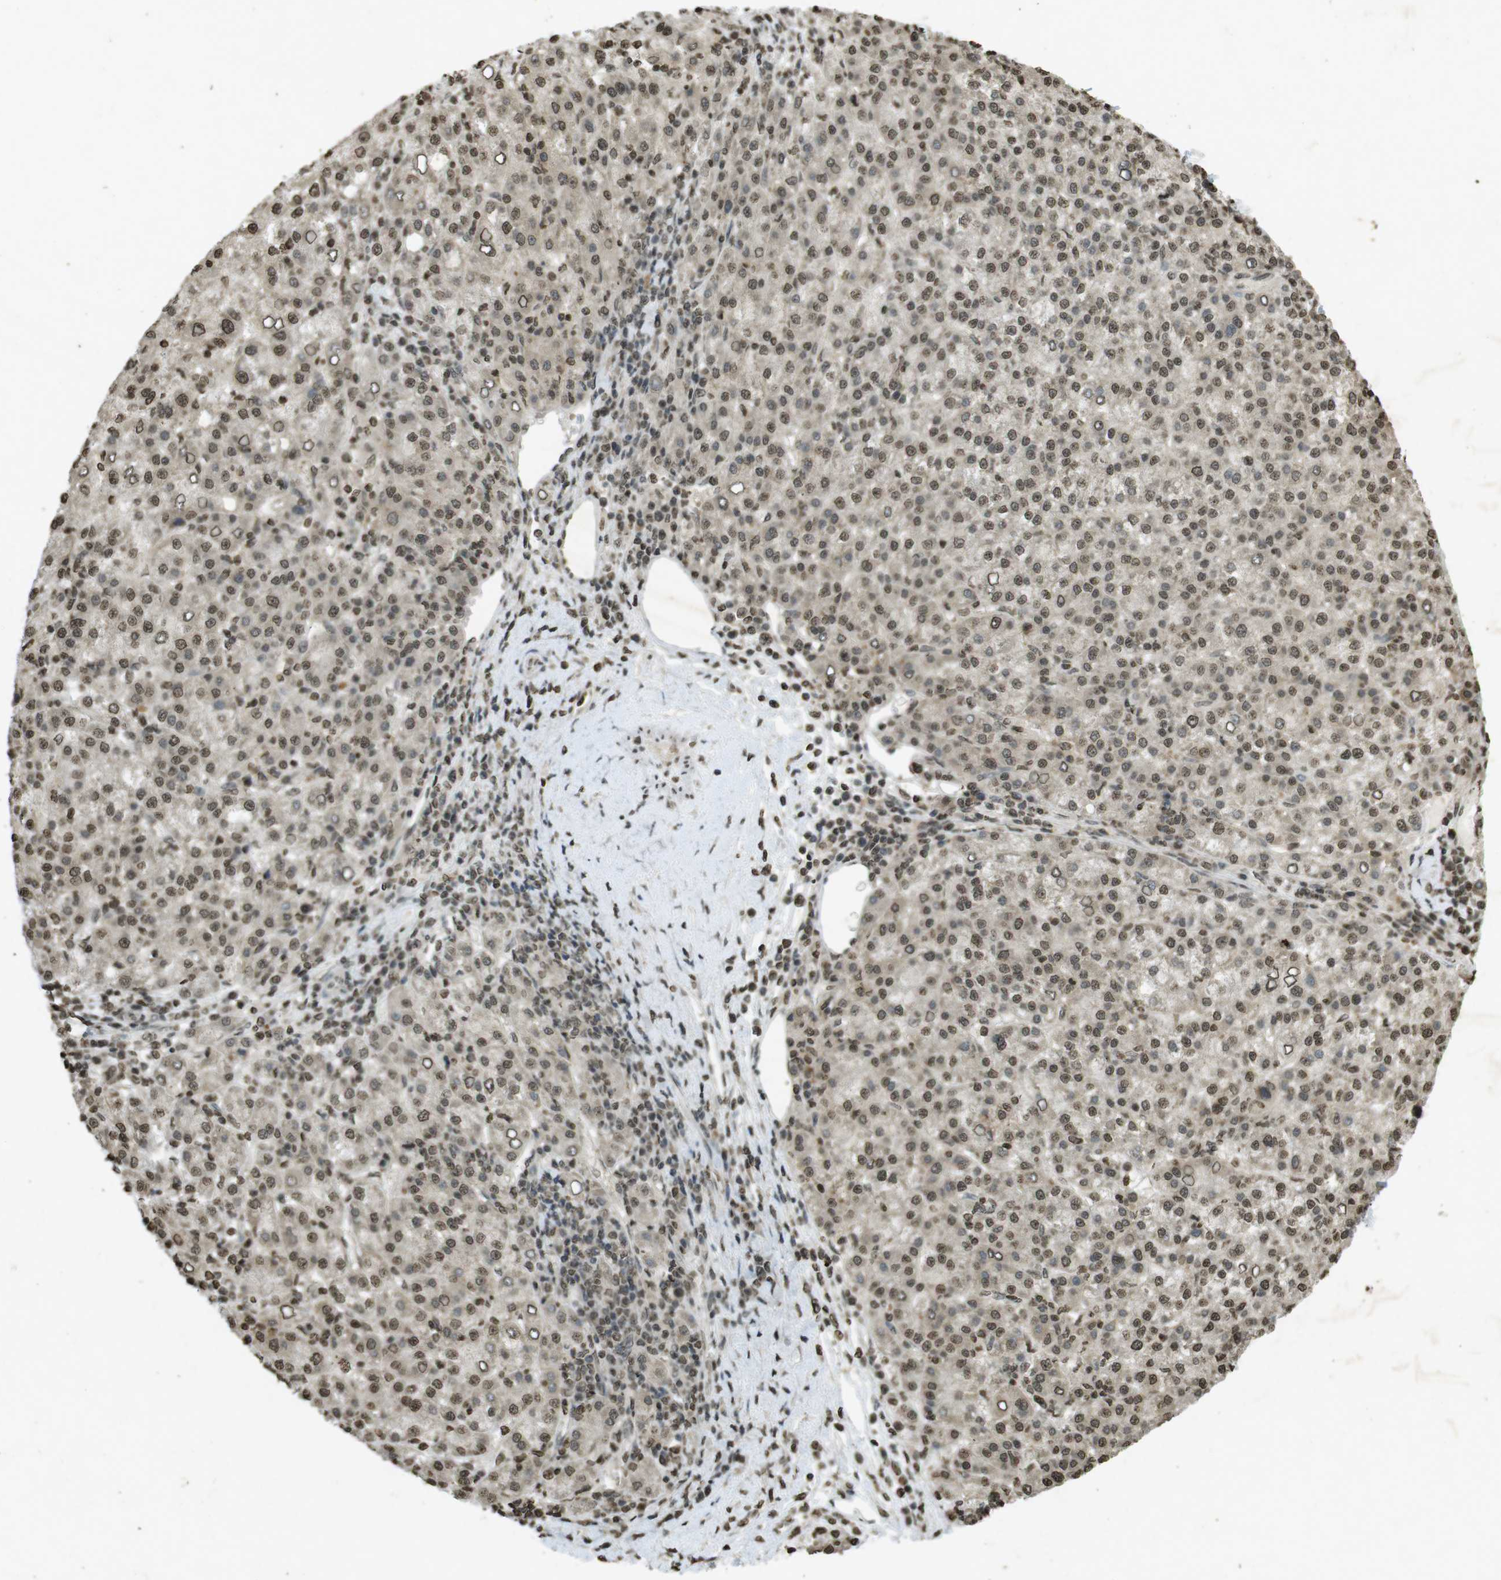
{"staining": {"intensity": "moderate", "quantity": ">75%", "location": "nuclear"}, "tissue": "liver cancer", "cell_type": "Tumor cells", "image_type": "cancer", "snomed": [{"axis": "morphology", "description": "Carcinoma, Hepatocellular, NOS"}, {"axis": "topography", "description": "Liver"}], "caption": "High-magnification brightfield microscopy of hepatocellular carcinoma (liver) stained with DAB (brown) and counterstained with hematoxylin (blue). tumor cells exhibit moderate nuclear expression is present in about>75% of cells.", "gene": "ORC4", "patient": {"sex": "female", "age": 58}}